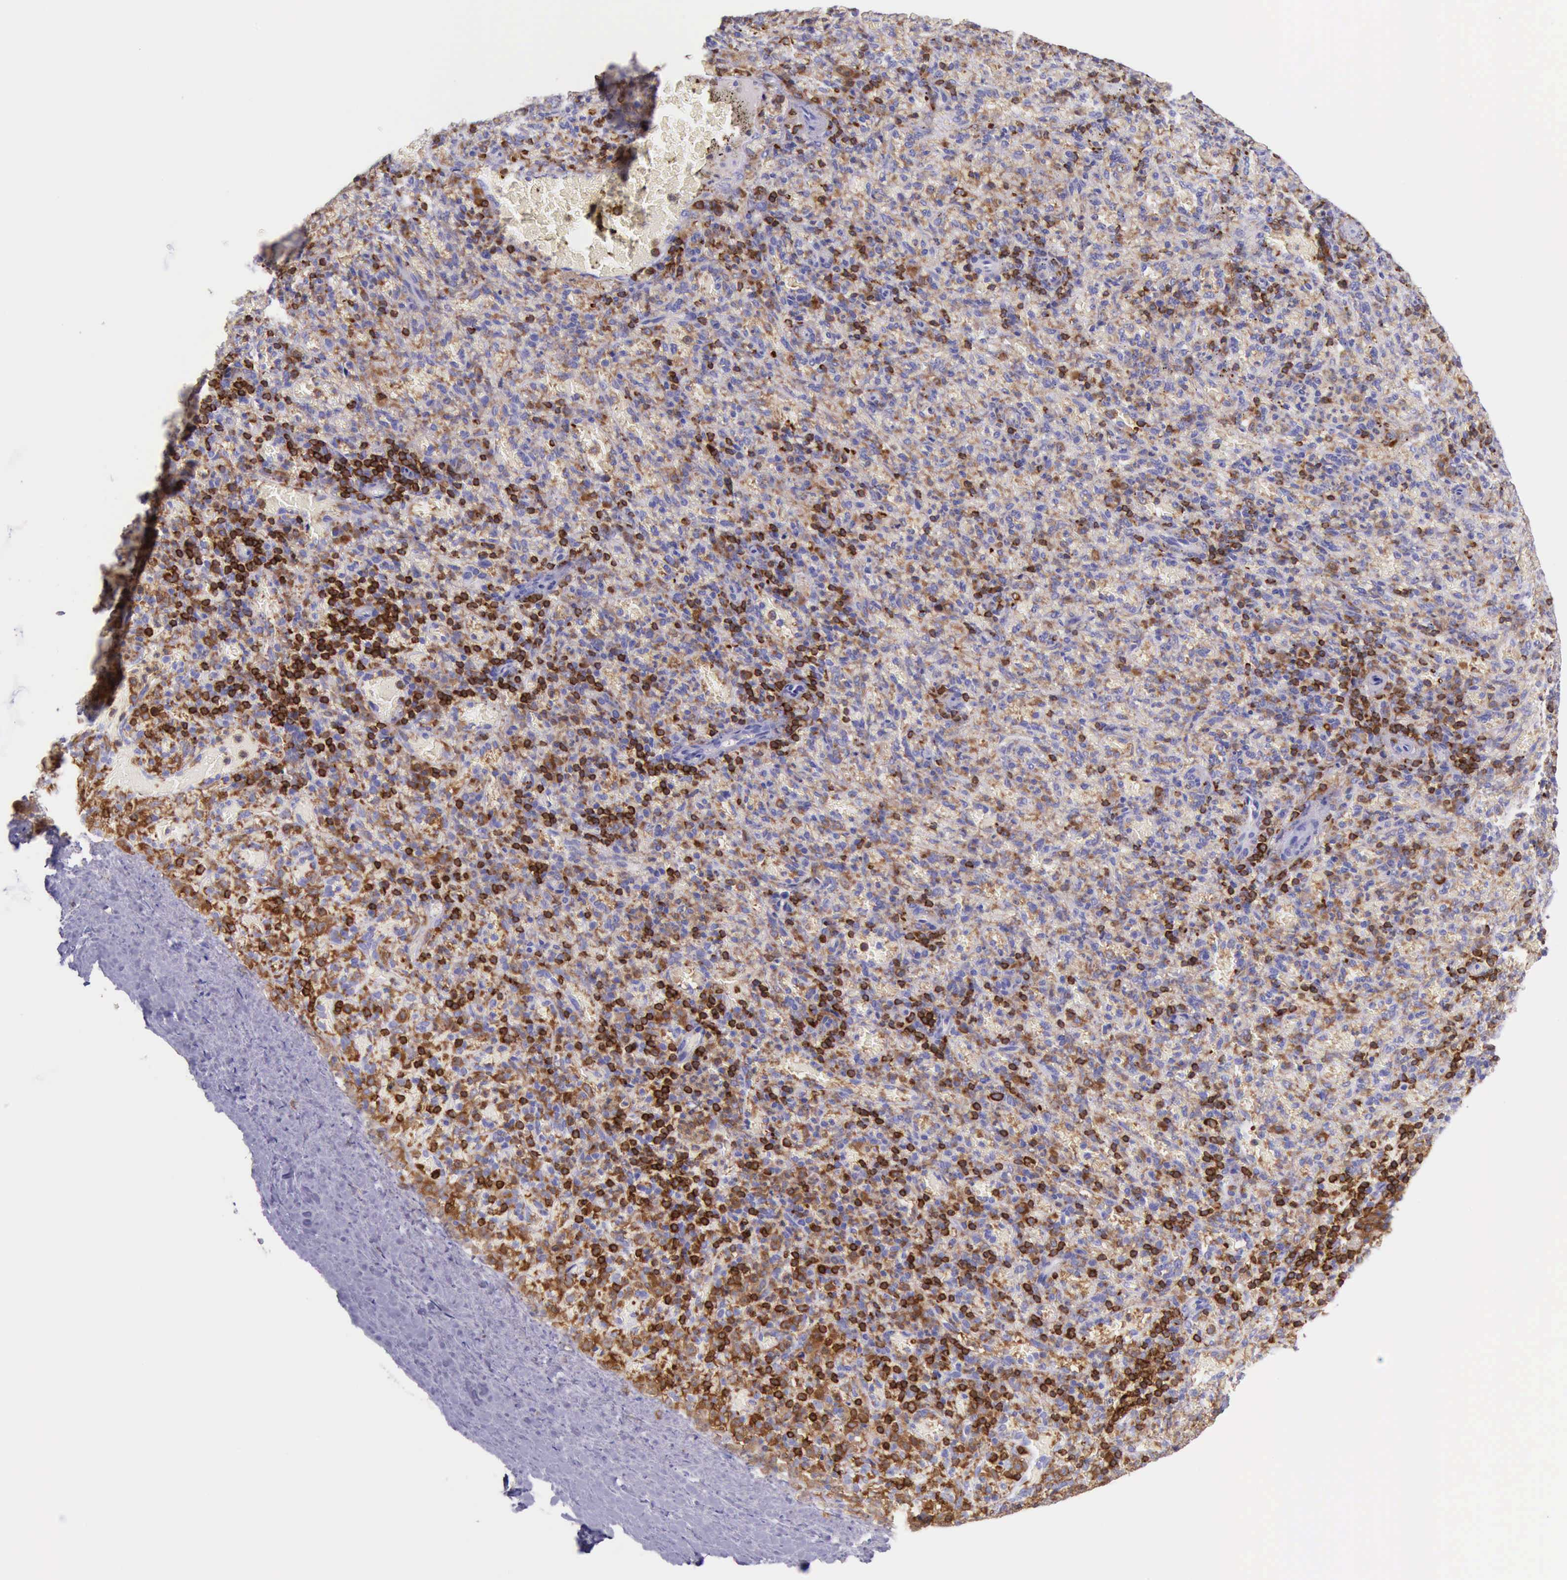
{"staining": {"intensity": "strong", "quantity": "25%-75%", "location": "cytoplasmic/membranous"}, "tissue": "spleen", "cell_type": "Cells in red pulp", "image_type": "normal", "snomed": [{"axis": "morphology", "description": "Normal tissue, NOS"}, {"axis": "topography", "description": "Spleen"}], "caption": "Spleen stained for a protein (brown) exhibits strong cytoplasmic/membranous positive staining in about 25%-75% of cells in red pulp.", "gene": "BTK", "patient": {"sex": "female", "age": 50}}